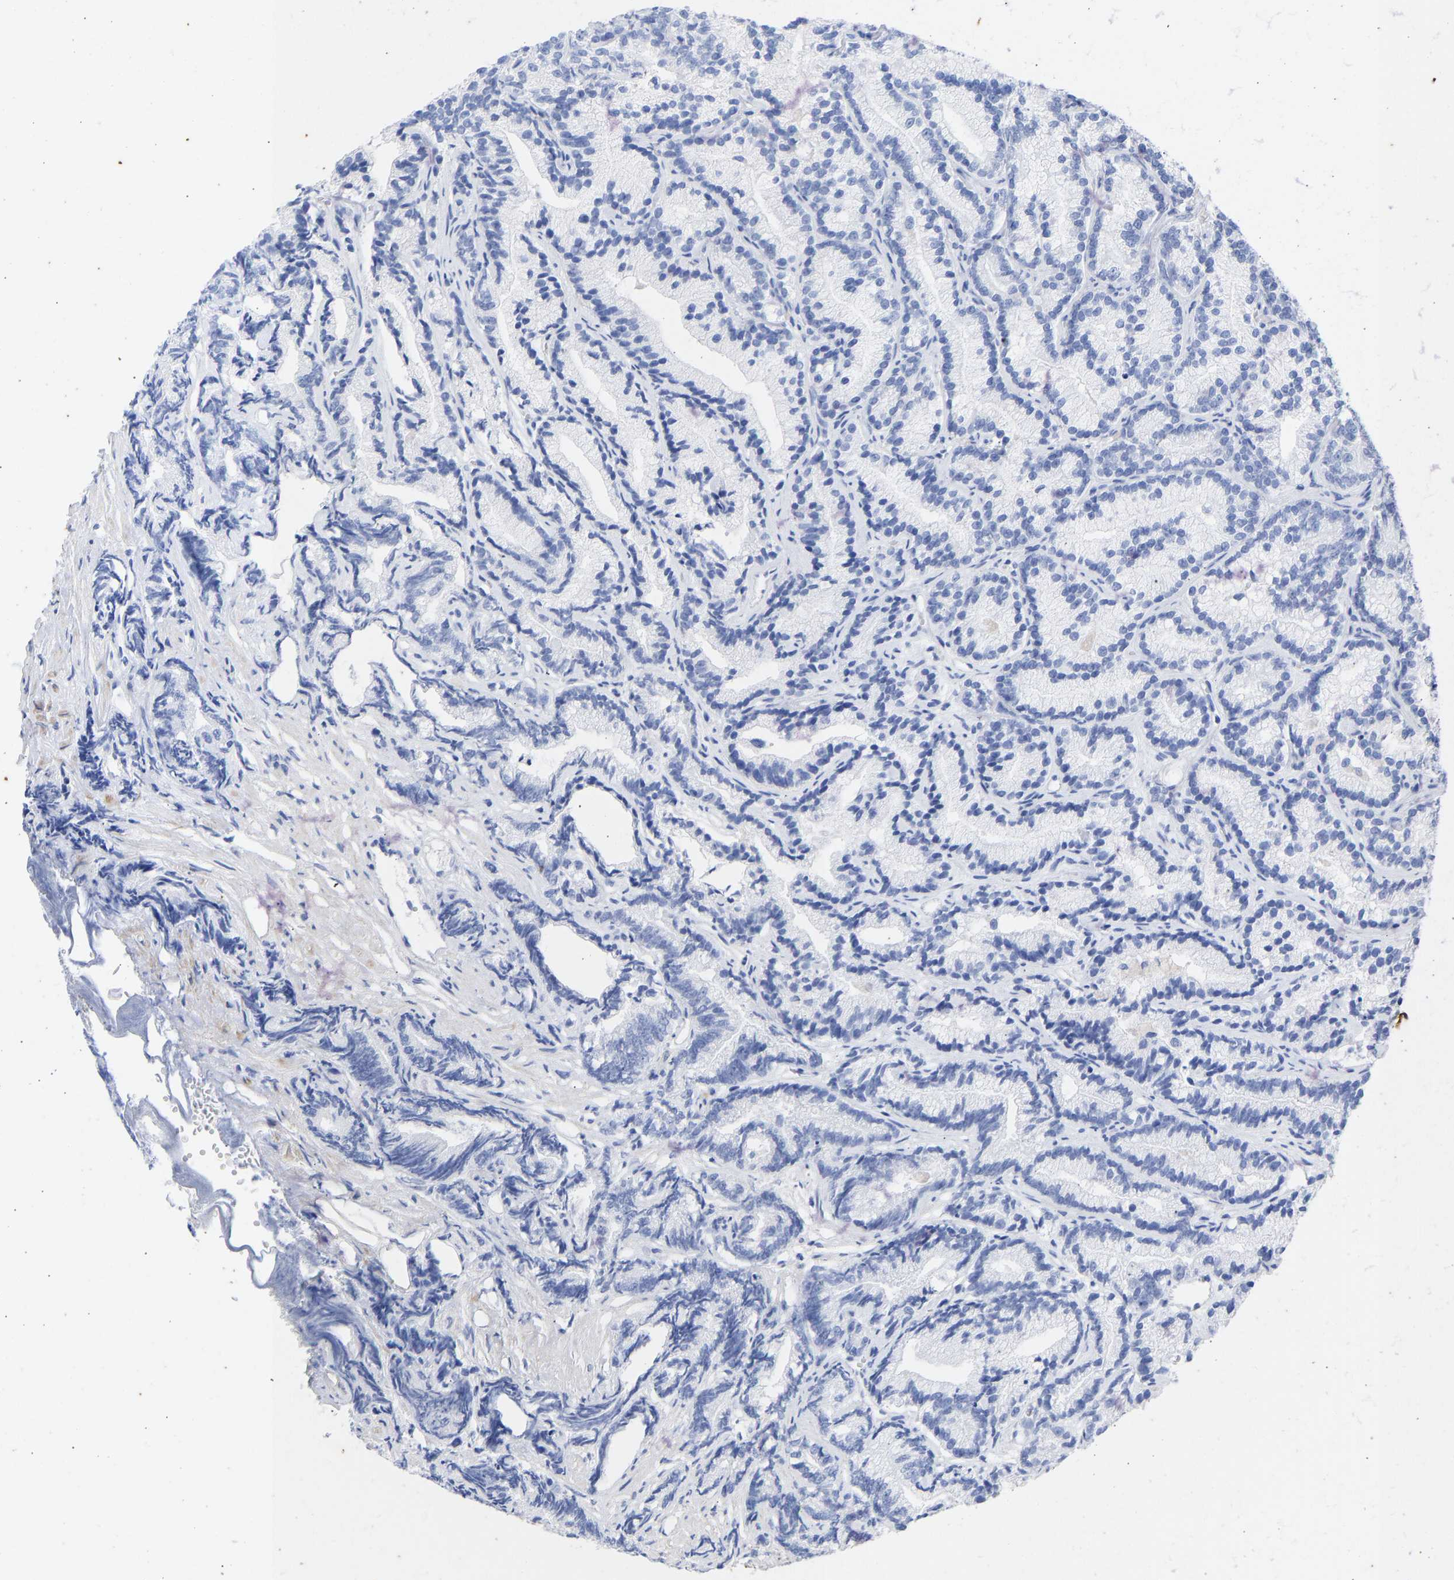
{"staining": {"intensity": "negative", "quantity": "none", "location": "none"}, "tissue": "prostate cancer", "cell_type": "Tumor cells", "image_type": "cancer", "snomed": [{"axis": "morphology", "description": "Adenocarcinoma, Low grade"}, {"axis": "topography", "description": "Prostate"}], "caption": "There is no significant staining in tumor cells of prostate adenocarcinoma (low-grade). (DAB (3,3'-diaminobenzidine) IHC with hematoxylin counter stain).", "gene": "KRT1", "patient": {"sex": "male", "age": 89}}